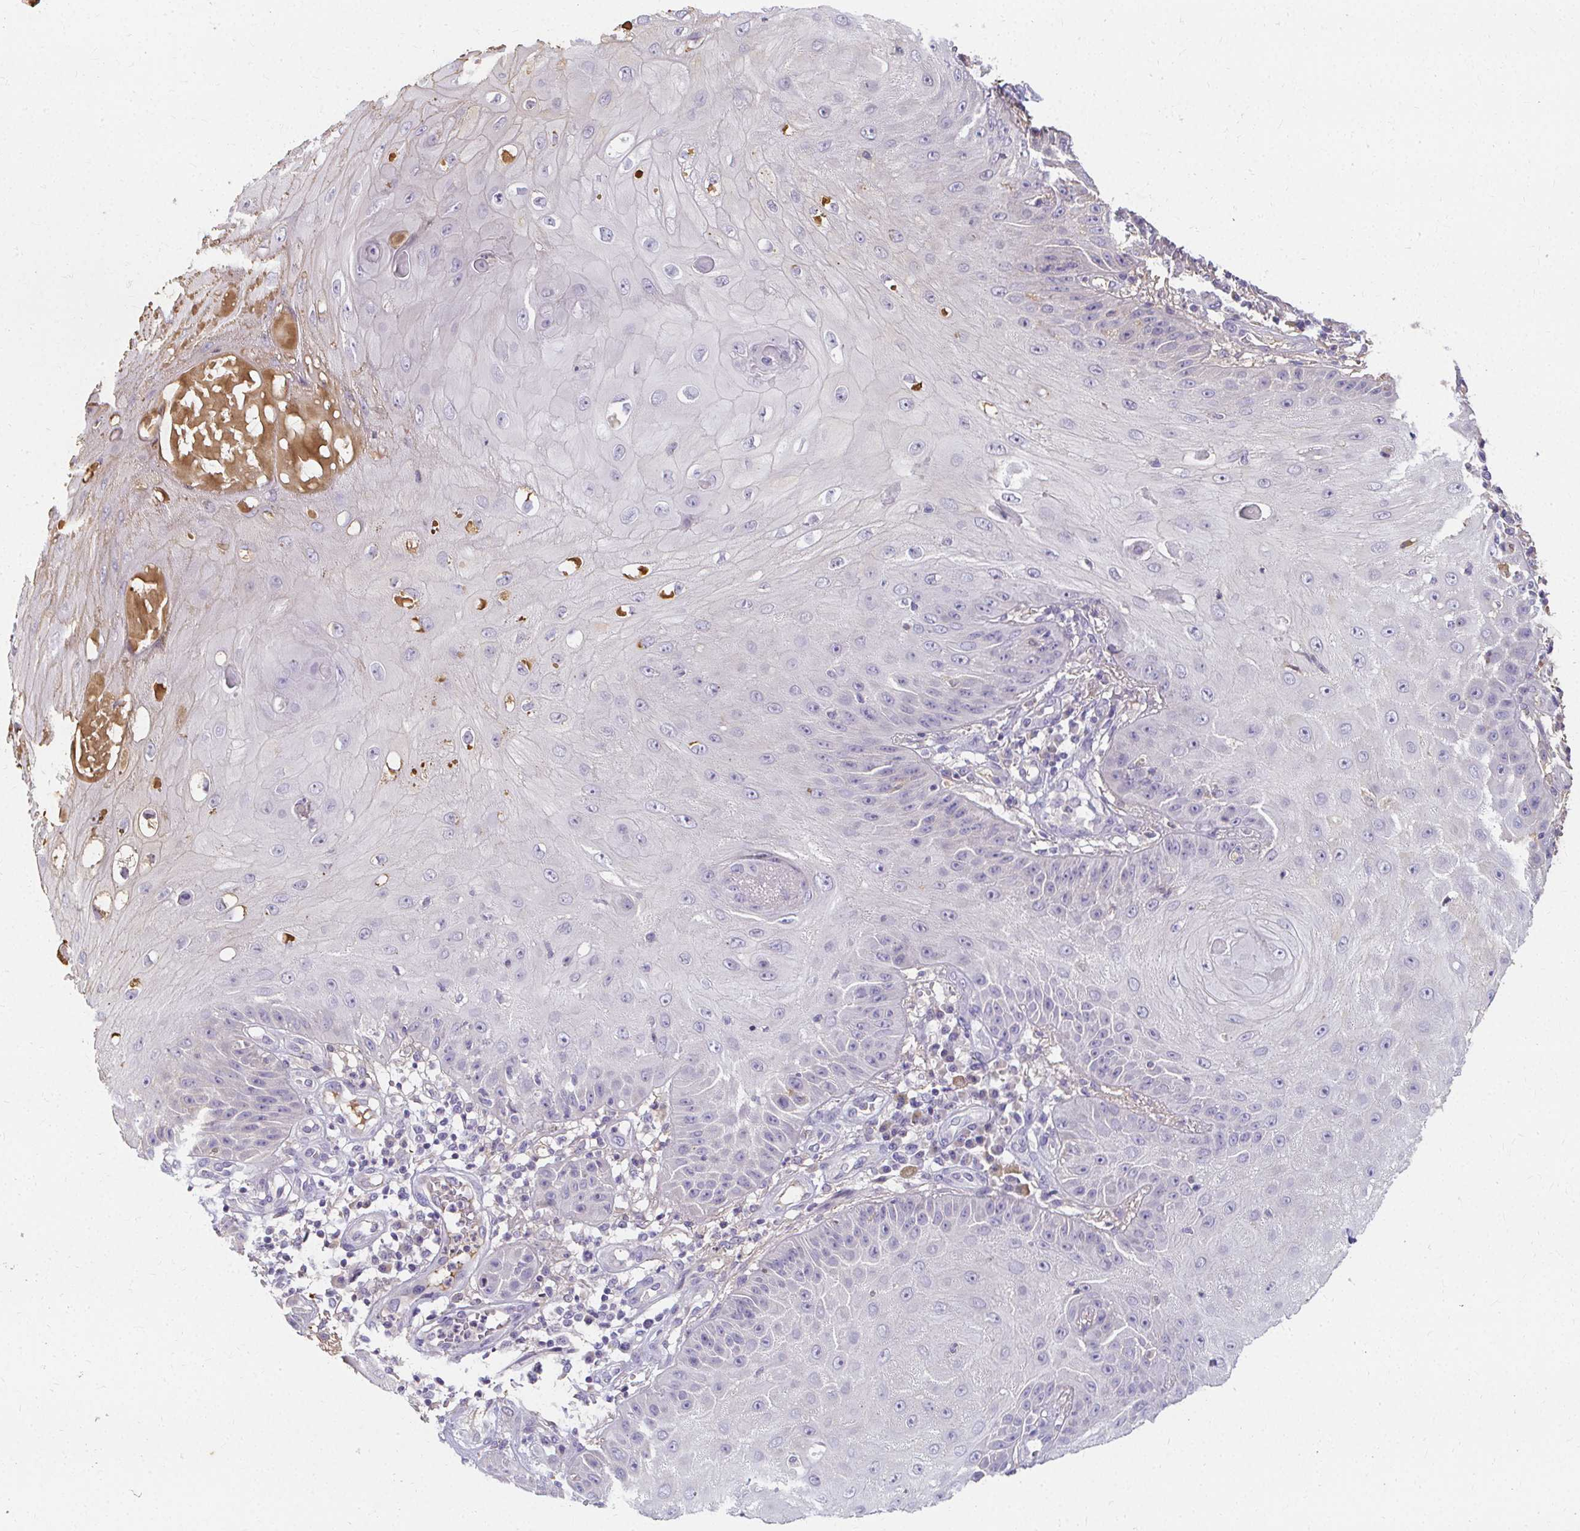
{"staining": {"intensity": "negative", "quantity": "none", "location": "none"}, "tissue": "skin cancer", "cell_type": "Tumor cells", "image_type": "cancer", "snomed": [{"axis": "morphology", "description": "Squamous cell carcinoma, NOS"}, {"axis": "topography", "description": "Skin"}], "caption": "Immunohistochemical staining of human skin cancer (squamous cell carcinoma) shows no significant positivity in tumor cells. Brightfield microscopy of immunohistochemistry stained with DAB (3,3'-diaminobenzidine) (brown) and hematoxylin (blue), captured at high magnification.", "gene": "LOXL4", "patient": {"sex": "male", "age": 70}}